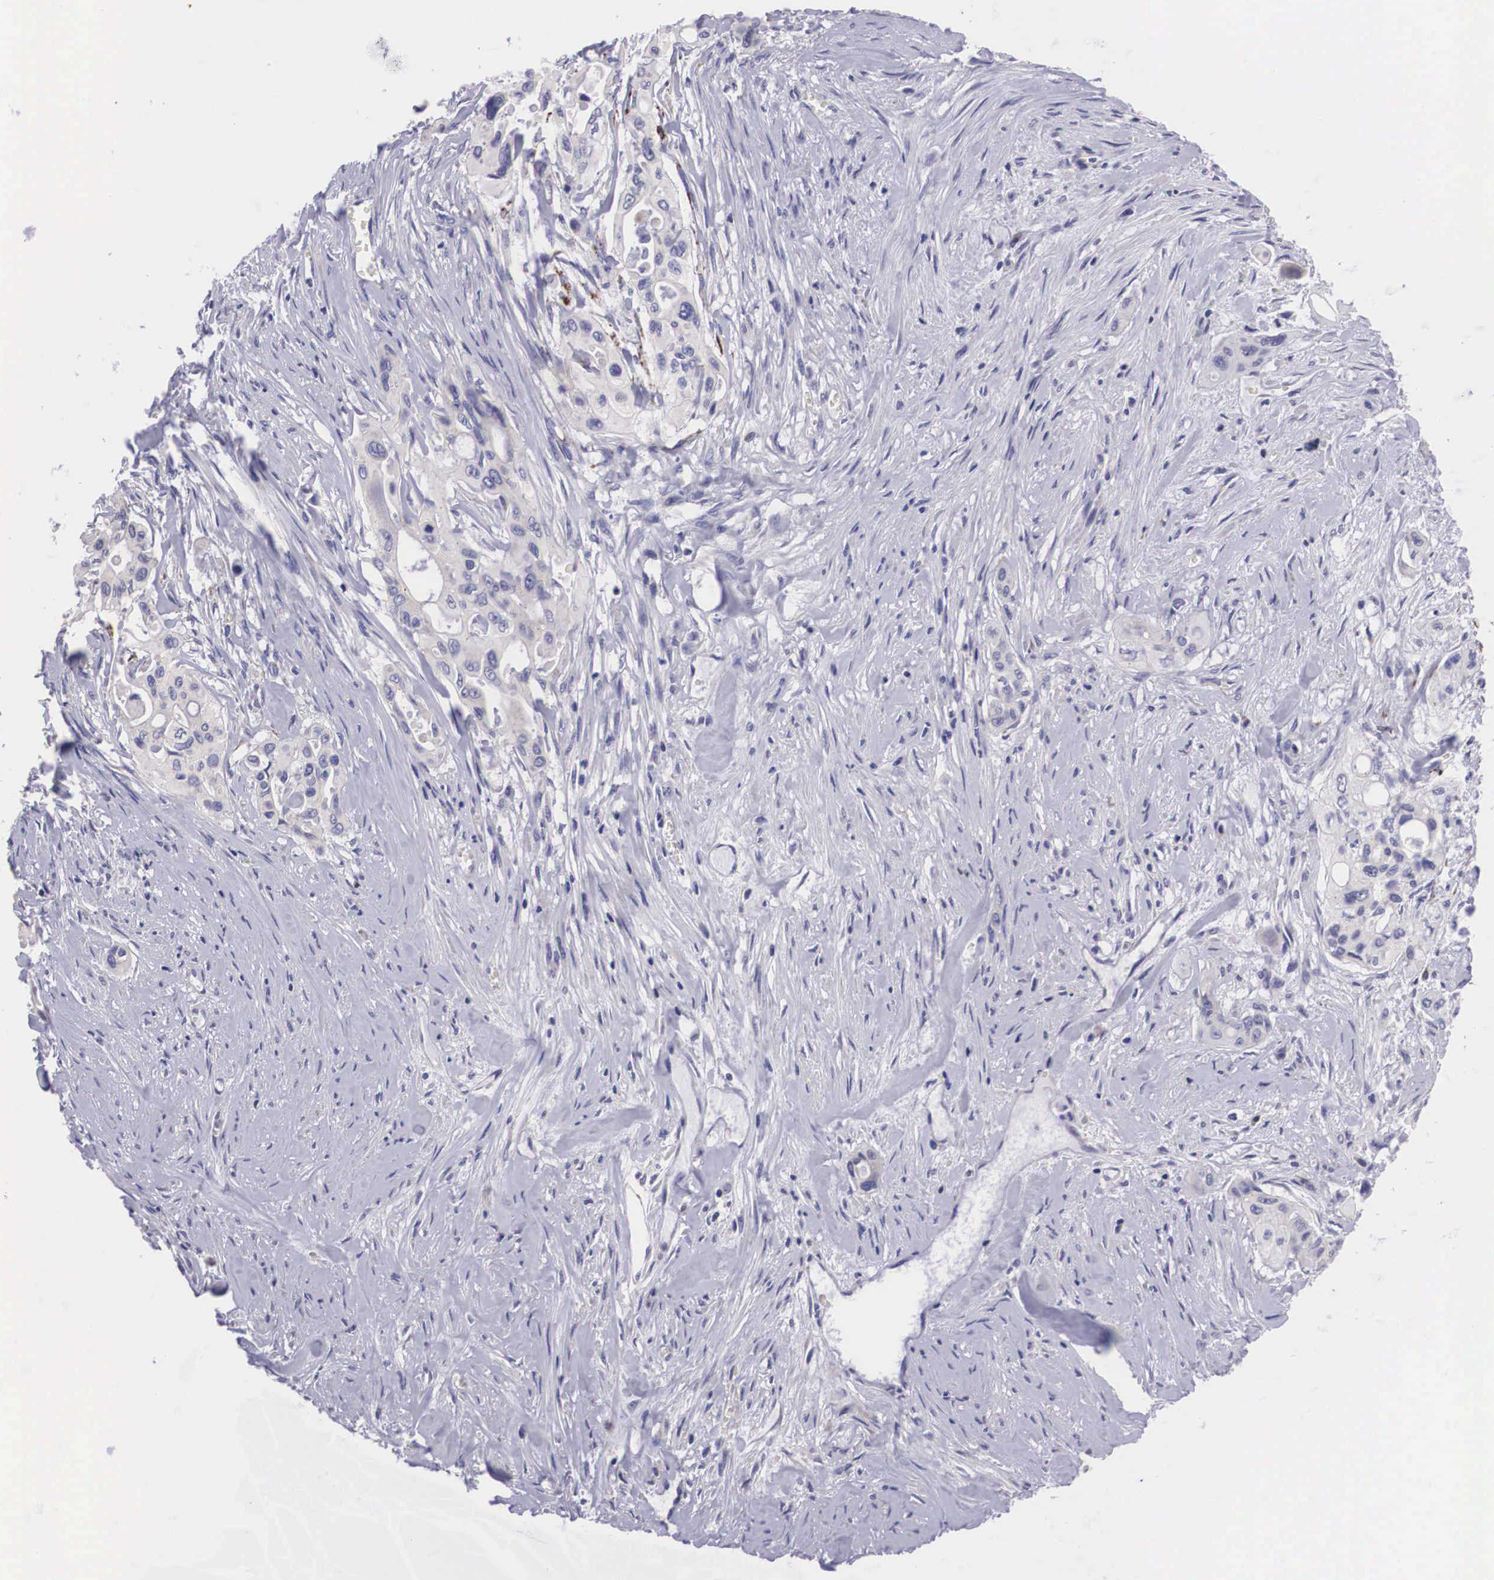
{"staining": {"intensity": "negative", "quantity": "none", "location": "none"}, "tissue": "pancreatic cancer", "cell_type": "Tumor cells", "image_type": "cancer", "snomed": [{"axis": "morphology", "description": "Adenocarcinoma, NOS"}, {"axis": "topography", "description": "Pancreas"}], "caption": "Human adenocarcinoma (pancreatic) stained for a protein using IHC exhibits no positivity in tumor cells.", "gene": "ARG2", "patient": {"sex": "male", "age": 77}}